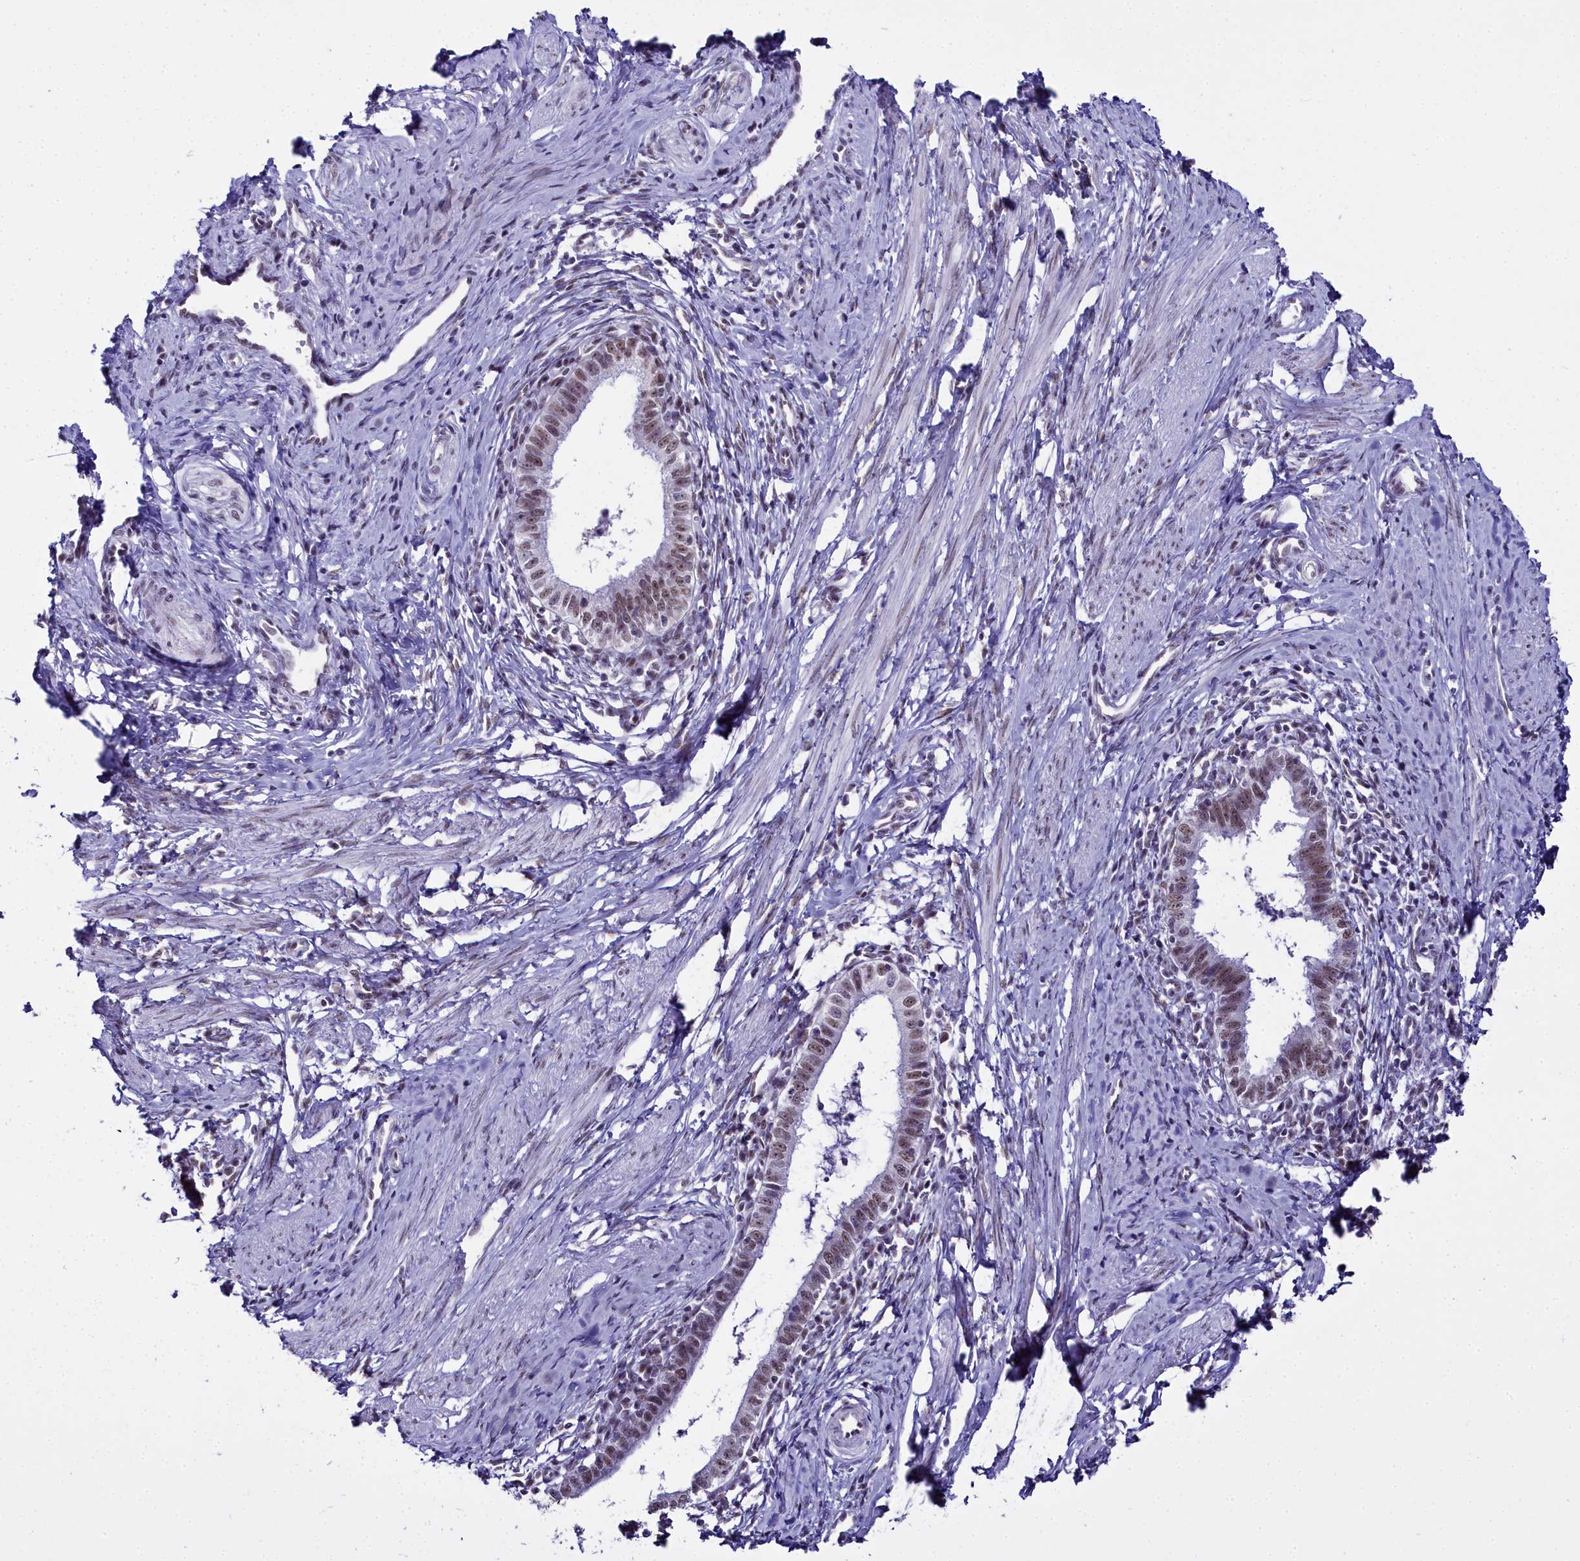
{"staining": {"intensity": "moderate", "quantity": ">75%", "location": "nuclear"}, "tissue": "cervical cancer", "cell_type": "Tumor cells", "image_type": "cancer", "snomed": [{"axis": "morphology", "description": "Adenocarcinoma, NOS"}, {"axis": "topography", "description": "Cervix"}], "caption": "DAB (3,3'-diaminobenzidine) immunohistochemical staining of human adenocarcinoma (cervical) displays moderate nuclear protein staining in about >75% of tumor cells.", "gene": "RBM12", "patient": {"sex": "female", "age": 36}}